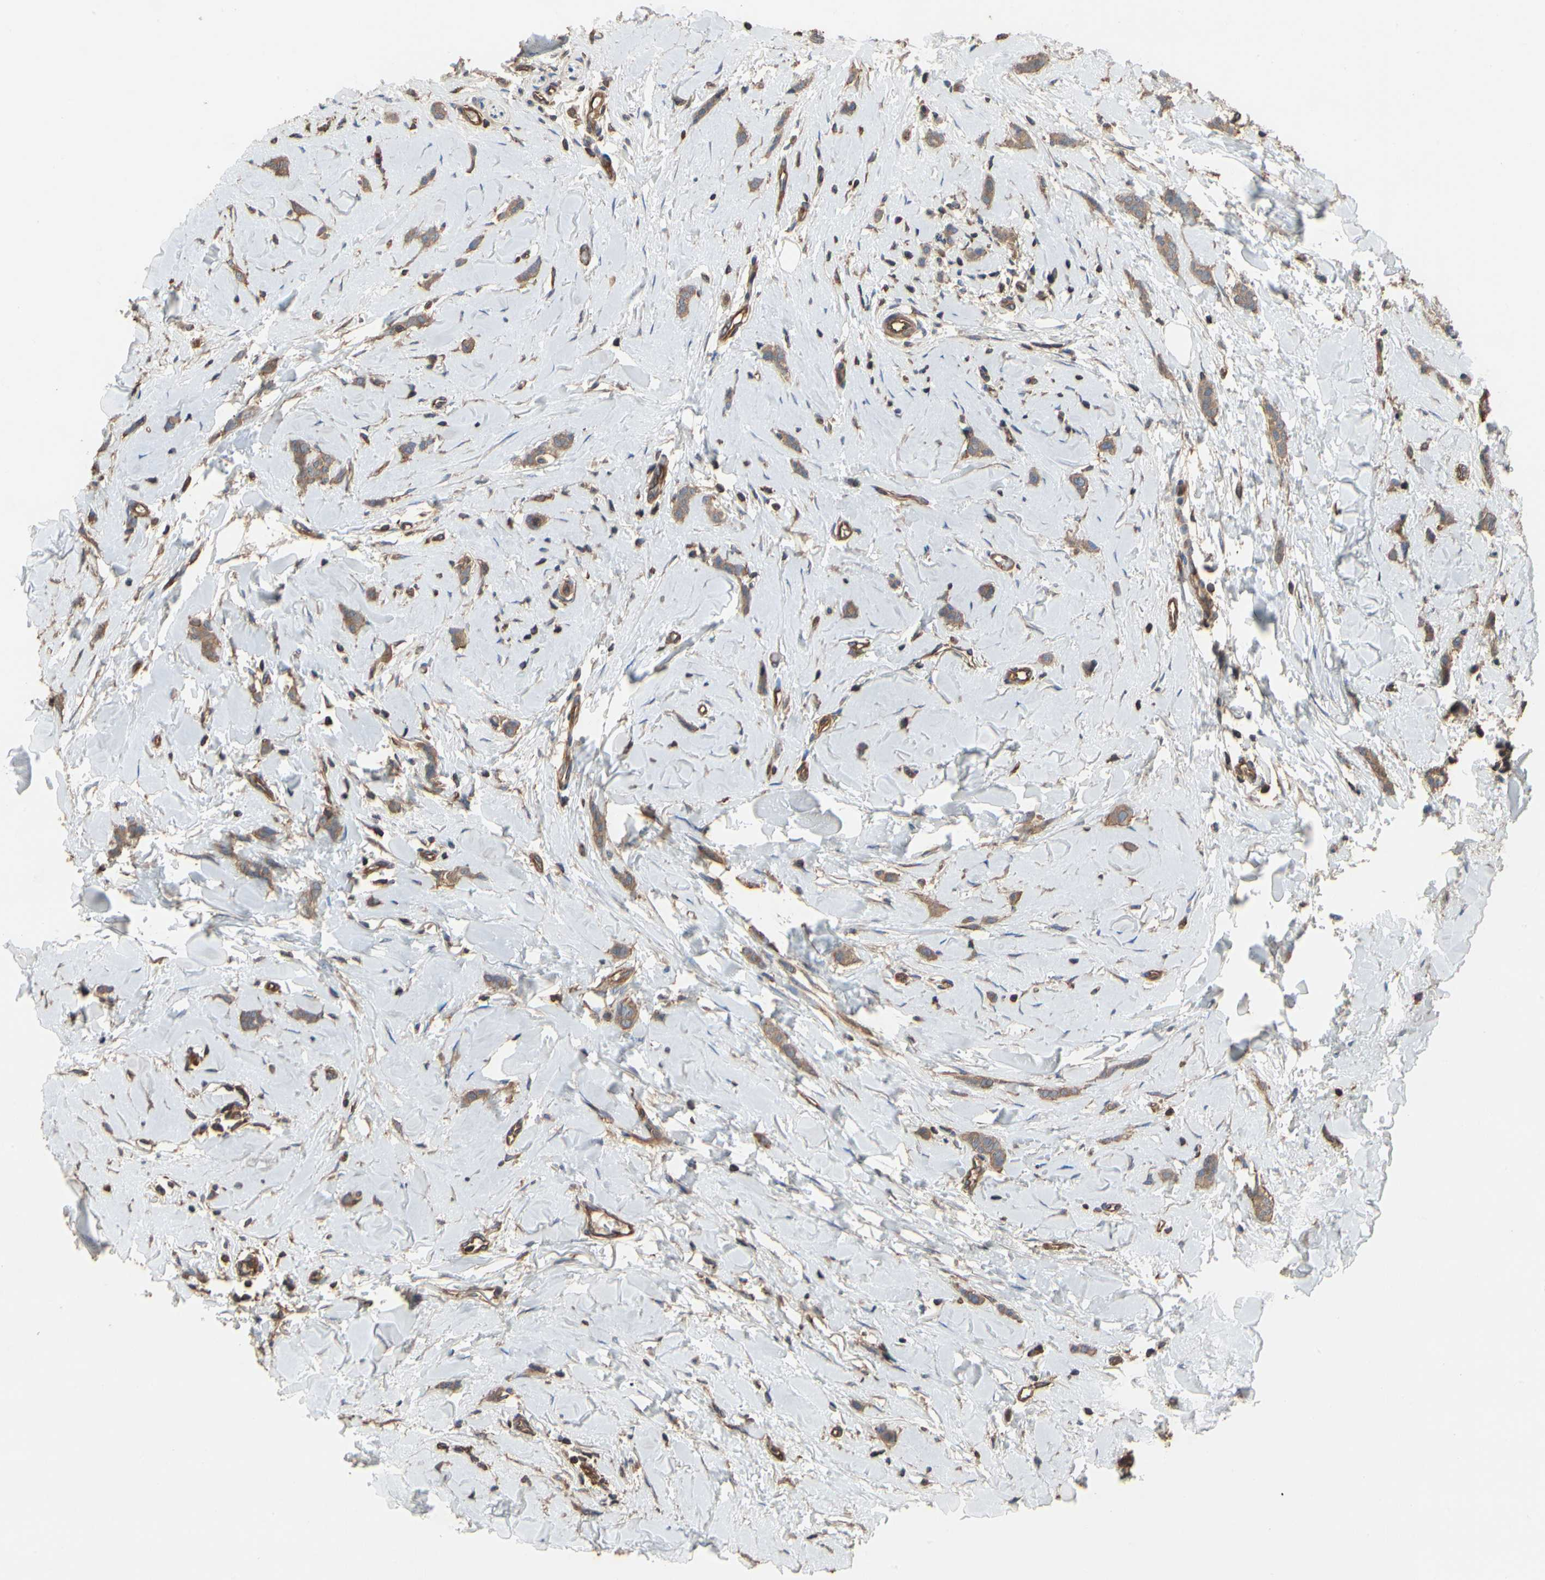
{"staining": {"intensity": "moderate", "quantity": ">75%", "location": "cytoplasmic/membranous"}, "tissue": "breast cancer", "cell_type": "Tumor cells", "image_type": "cancer", "snomed": [{"axis": "morphology", "description": "Lobular carcinoma"}, {"axis": "topography", "description": "Skin"}, {"axis": "topography", "description": "Breast"}], "caption": "Immunohistochemistry (IHC) photomicrograph of human breast lobular carcinoma stained for a protein (brown), which shows medium levels of moderate cytoplasmic/membranous expression in about >75% of tumor cells.", "gene": "PDZK1", "patient": {"sex": "female", "age": 46}}